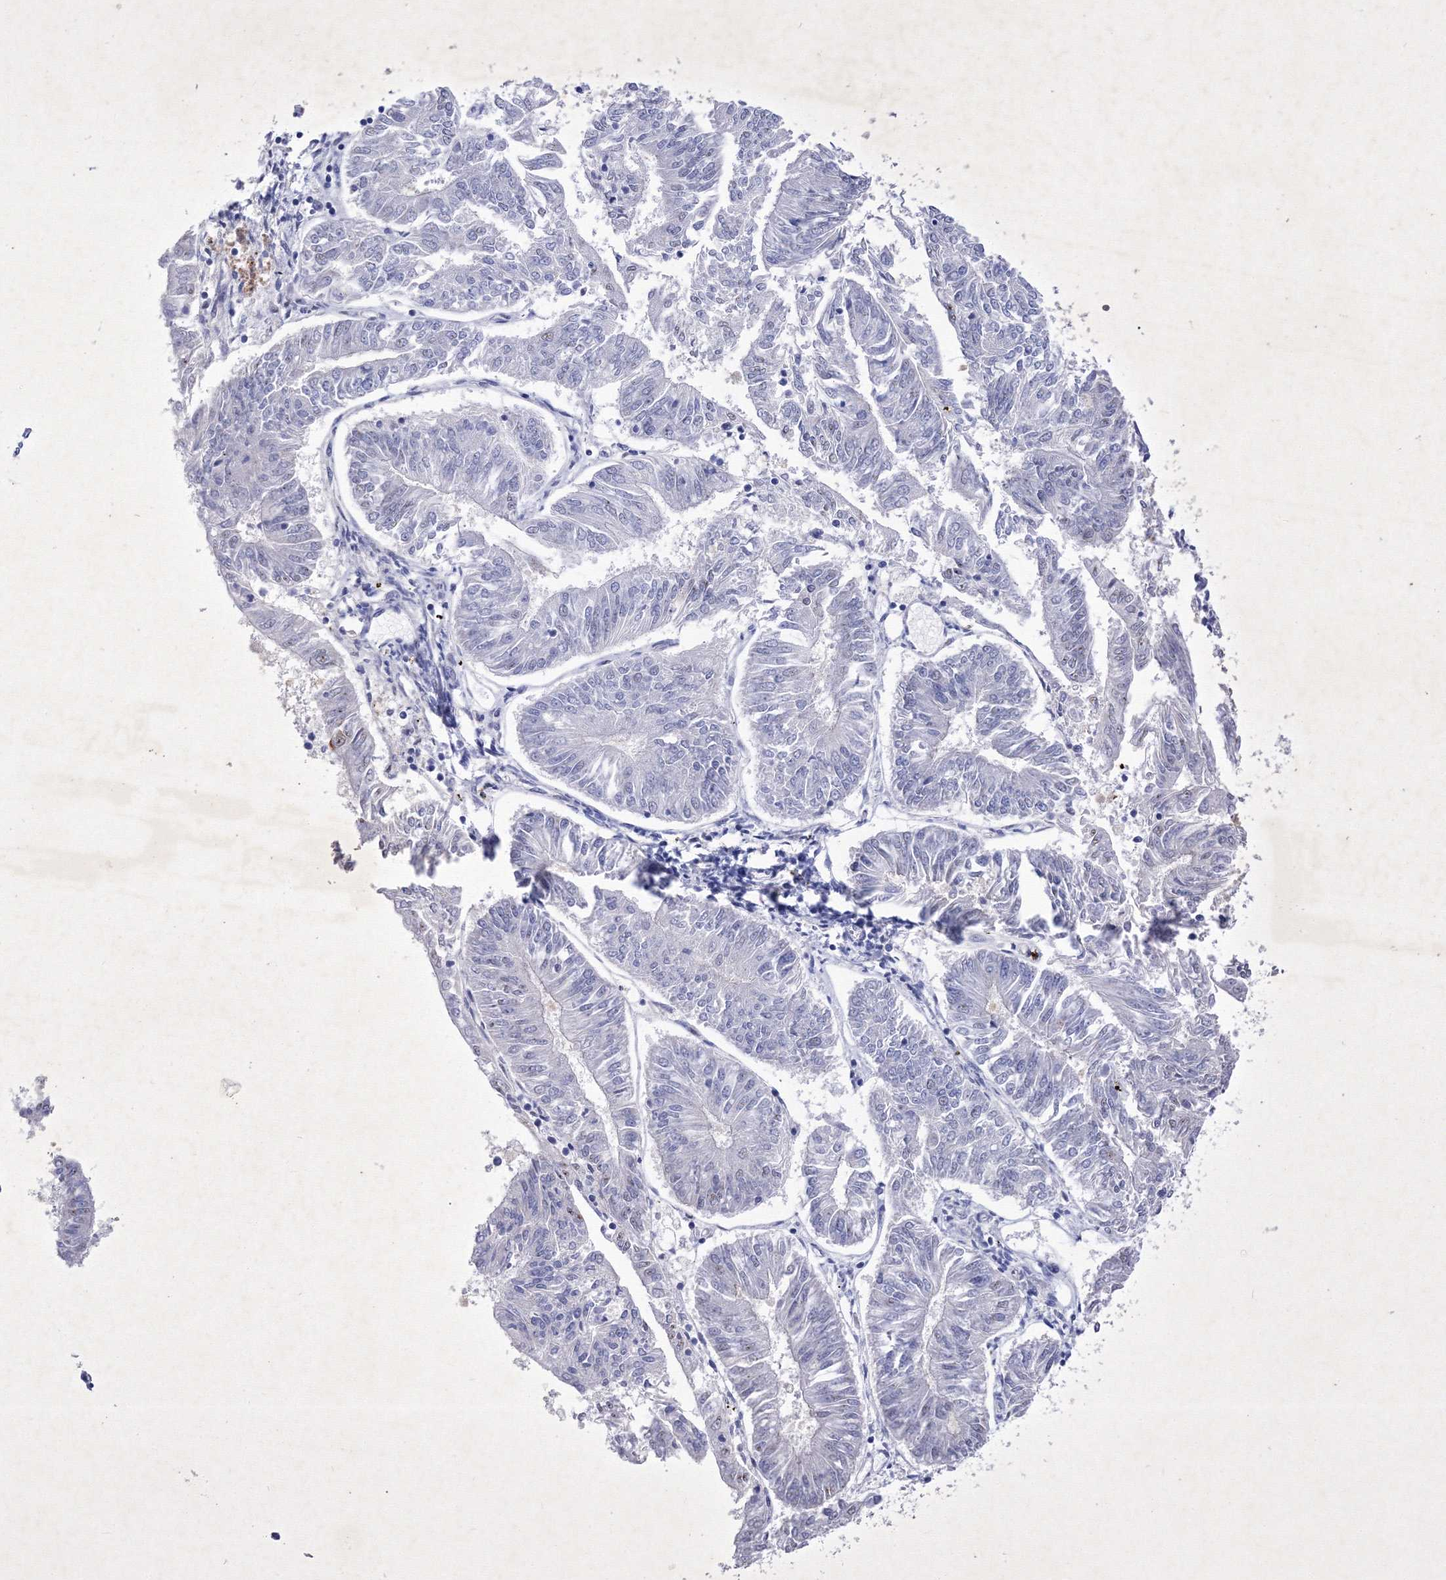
{"staining": {"intensity": "negative", "quantity": "none", "location": "none"}, "tissue": "endometrial cancer", "cell_type": "Tumor cells", "image_type": "cancer", "snomed": [{"axis": "morphology", "description": "Adenocarcinoma, NOS"}, {"axis": "topography", "description": "Endometrium"}], "caption": "Endometrial cancer stained for a protein using immunohistochemistry (IHC) shows no positivity tumor cells.", "gene": "GPN1", "patient": {"sex": "female", "age": 58}}